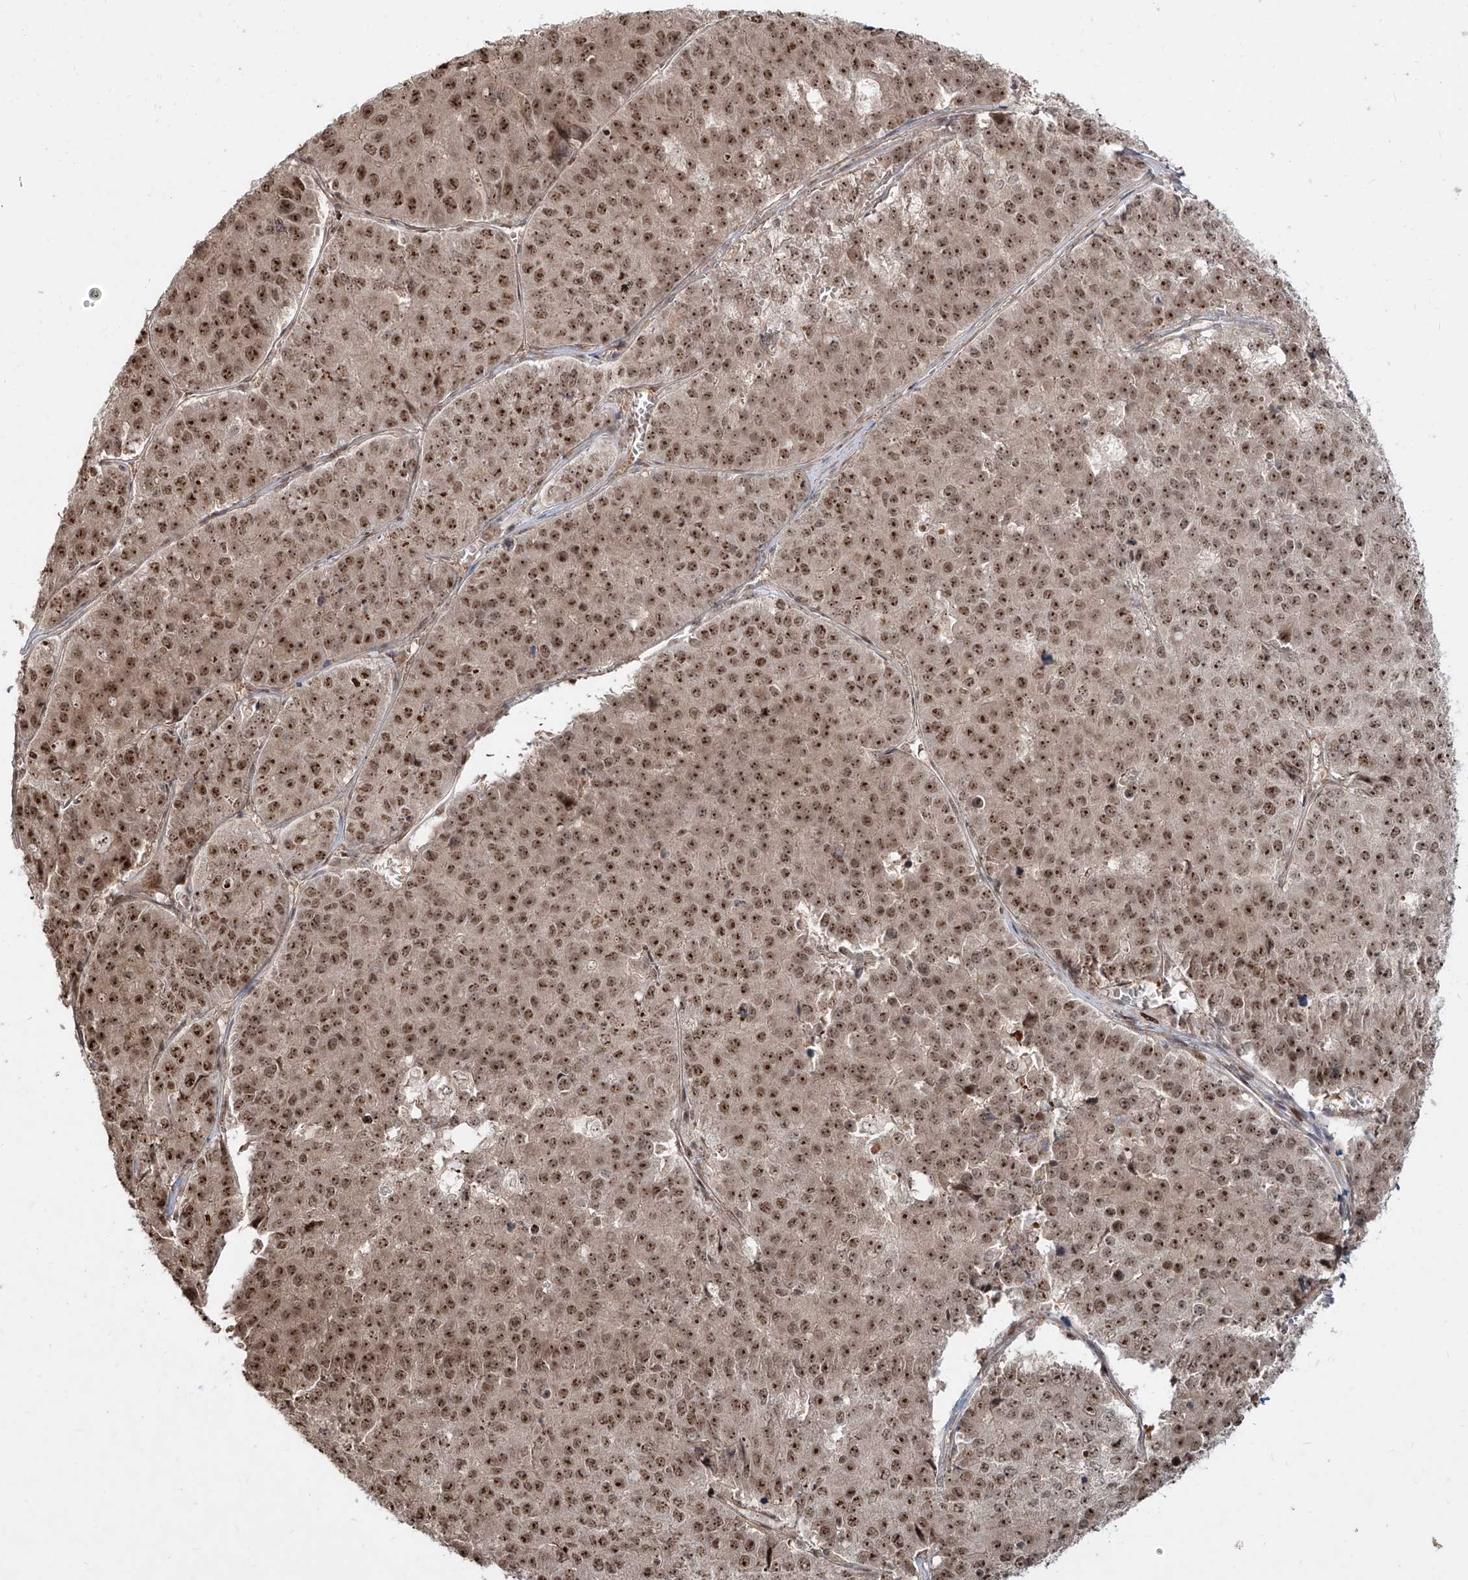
{"staining": {"intensity": "strong", "quantity": ">75%", "location": "nuclear"}, "tissue": "pancreatic cancer", "cell_type": "Tumor cells", "image_type": "cancer", "snomed": [{"axis": "morphology", "description": "Adenocarcinoma, NOS"}, {"axis": "topography", "description": "Pancreas"}], "caption": "Protein analysis of pancreatic adenocarcinoma tissue displays strong nuclear staining in approximately >75% of tumor cells.", "gene": "ZNF710", "patient": {"sex": "male", "age": 50}}